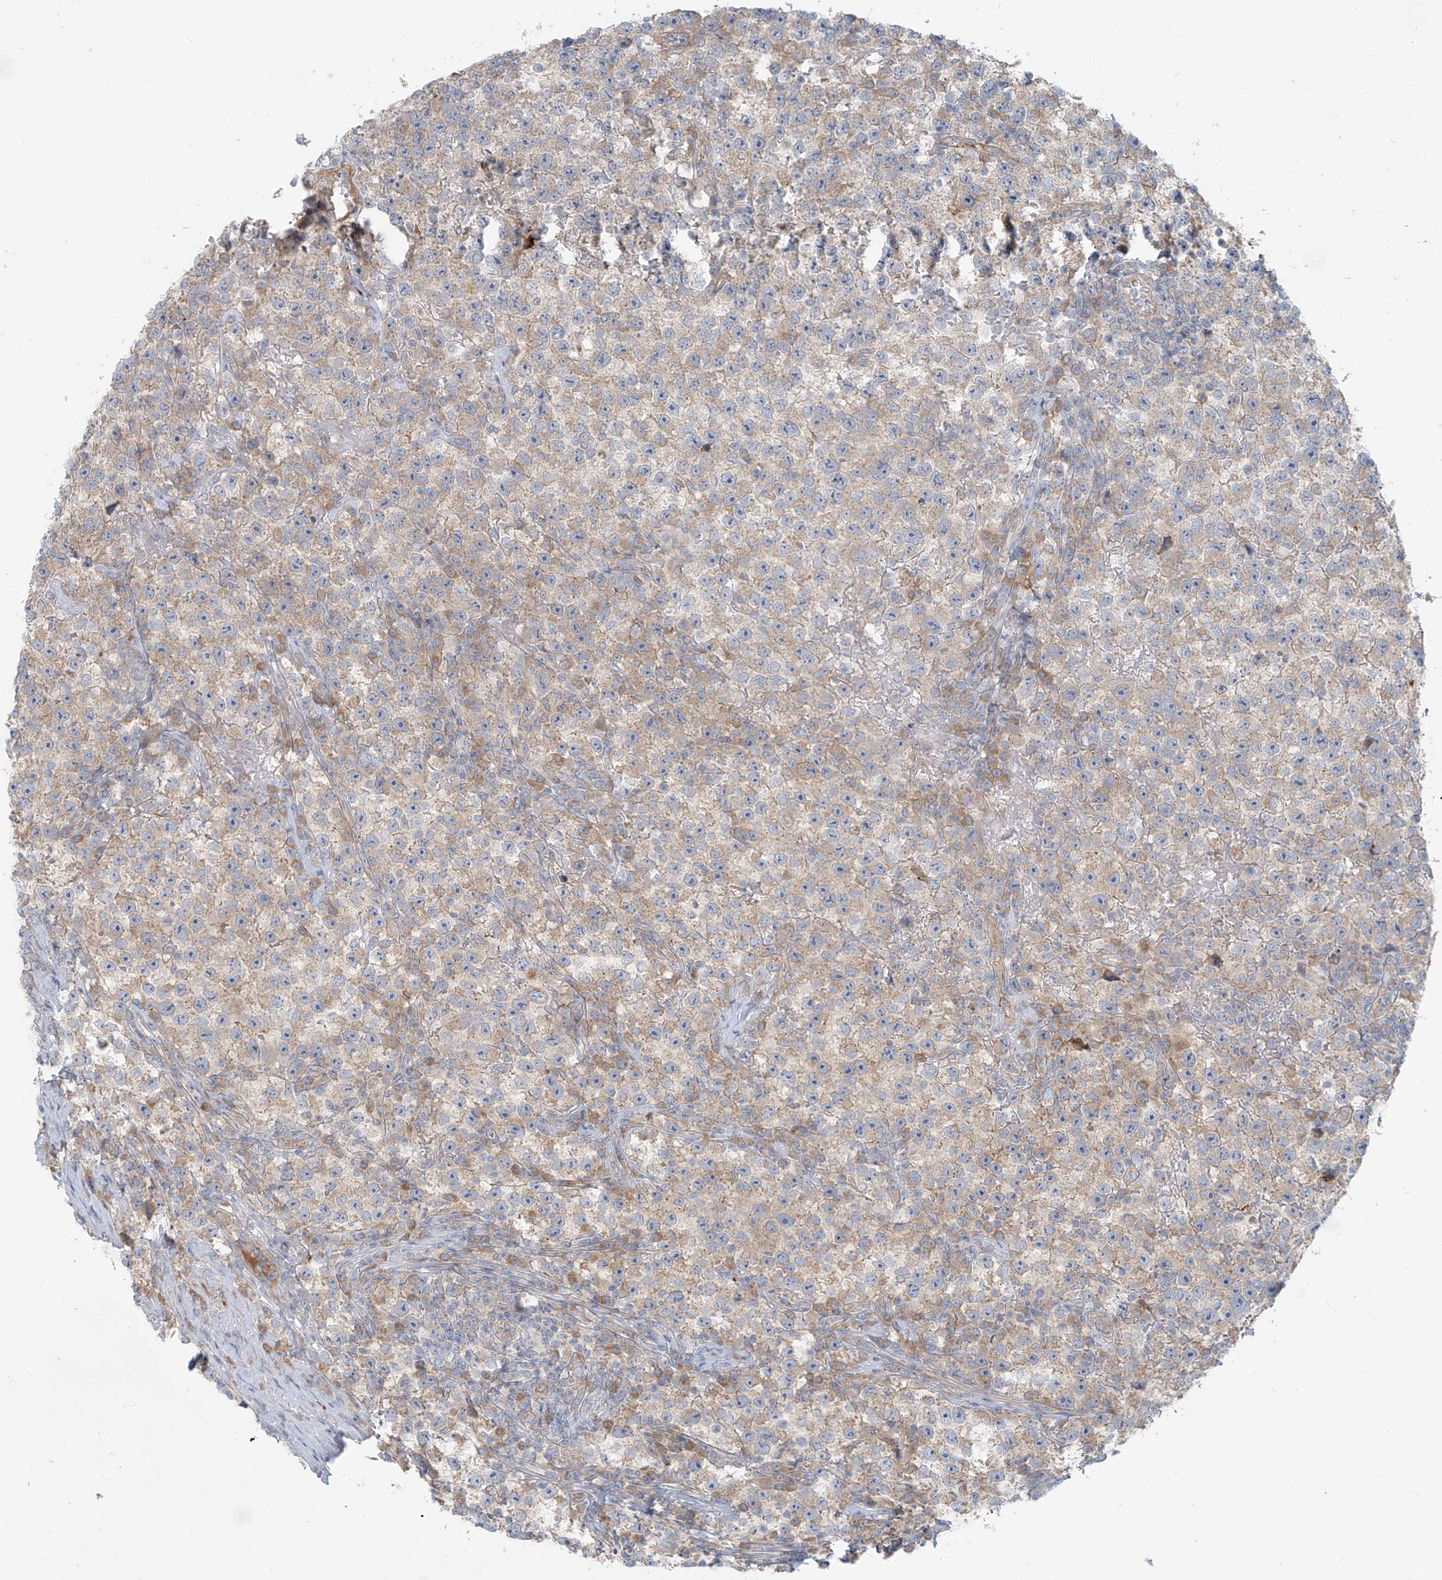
{"staining": {"intensity": "moderate", "quantity": "<25%", "location": "cytoplasmic/membranous"}, "tissue": "testis cancer", "cell_type": "Tumor cells", "image_type": "cancer", "snomed": [{"axis": "morphology", "description": "Seminoma, NOS"}, {"axis": "topography", "description": "Testis"}], "caption": "Protein expression analysis of human seminoma (testis) reveals moderate cytoplasmic/membranous staining in approximately <25% of tumor cells.", "gene": "LZTS3", "patient": {"sex": "male", "age": 22}}